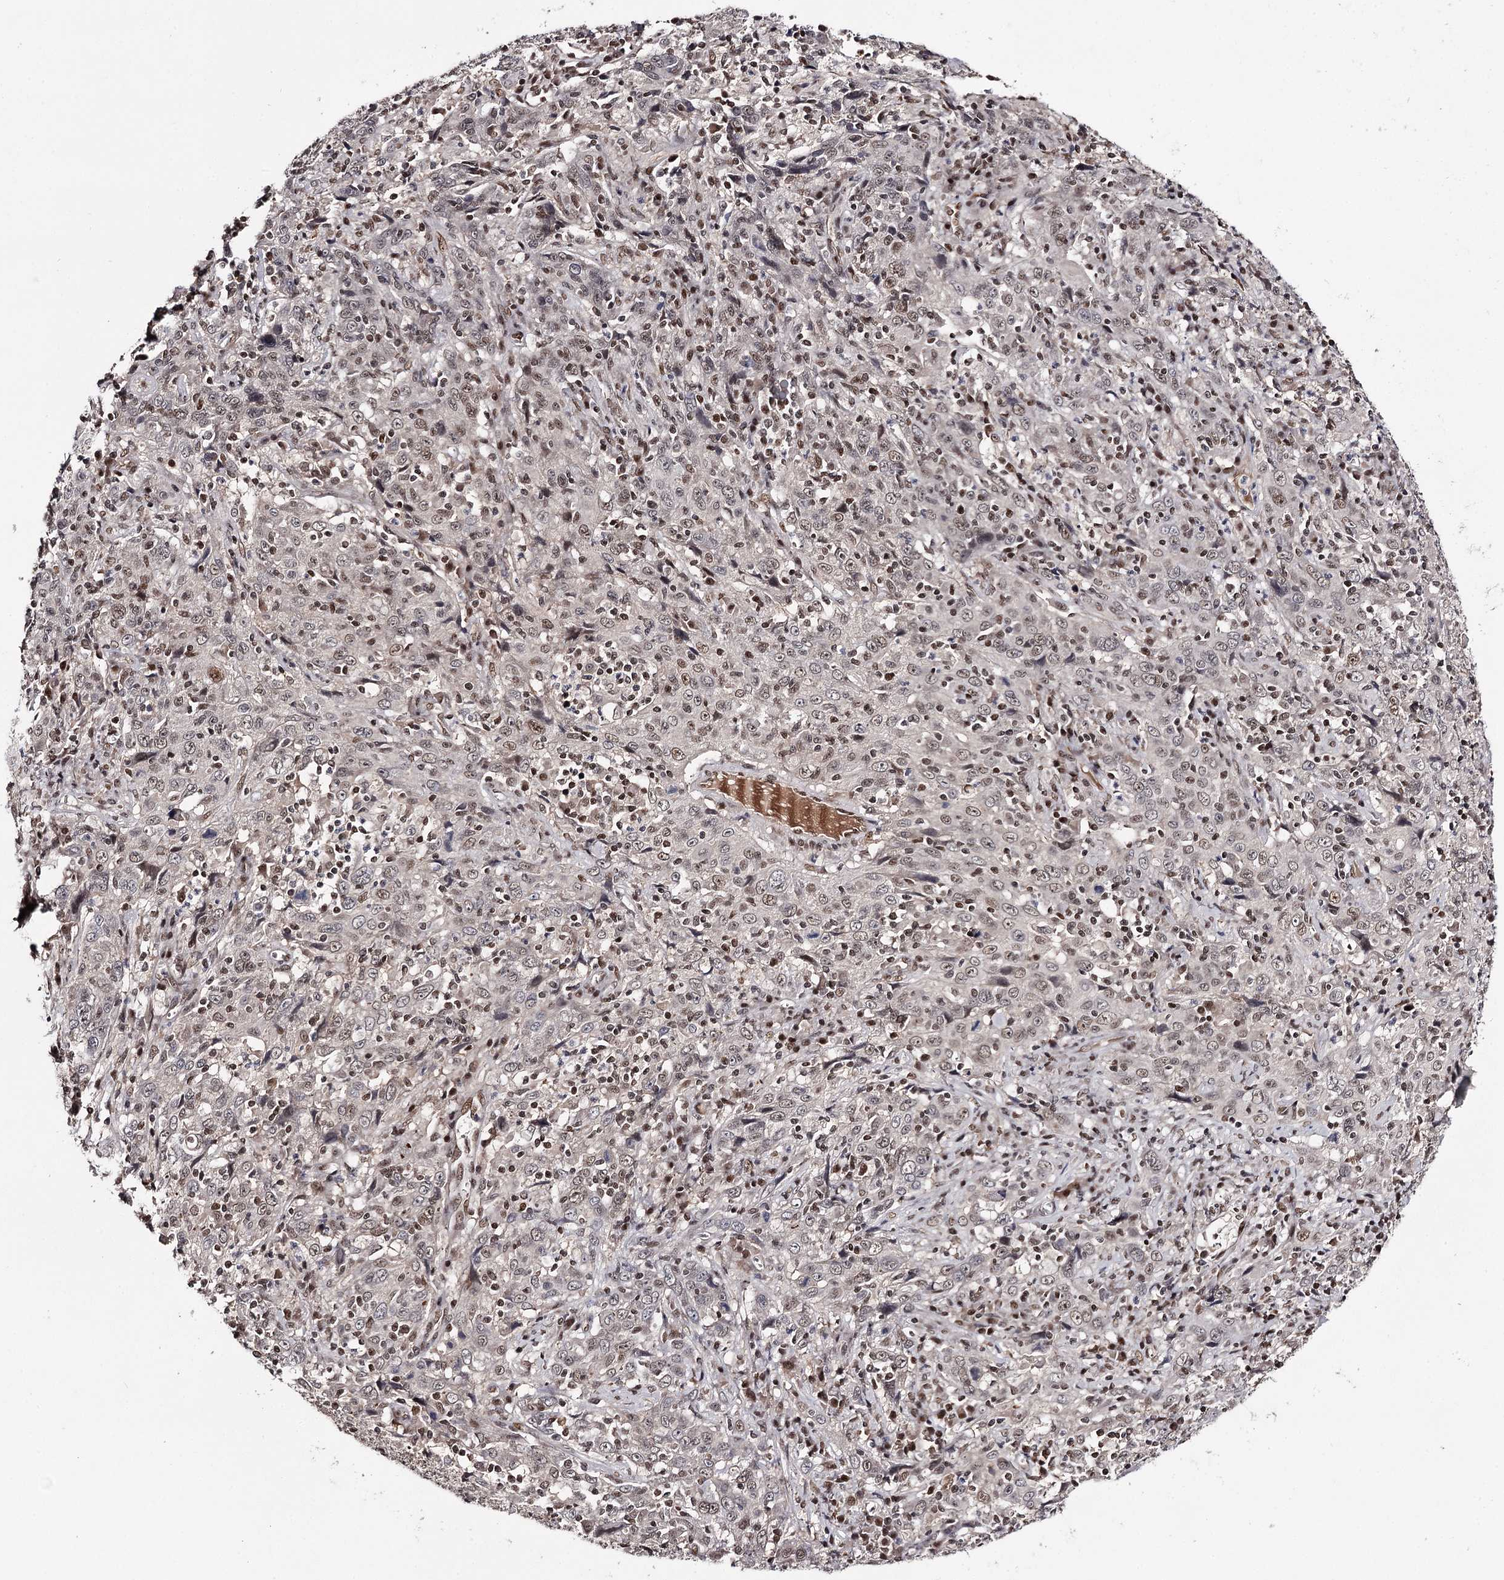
{"staining": {"intensity": "weak", "quantity": "25%-75%", "location": "nuclear"}, "tissue": "cervical cancer", "cell_type": "Tumor cells", "image_type": "cancer", "snomed": [{"axis": "morphology", "description": "Squamous cell carcinoma, NOS"}, {"axis": "topography", "description": "Cervix"}], "caption": "This photomicrograph shows cervical cancer (squamous cell carcinoma) stained with IHC to label a protein in brown. The nuclear of tumor cells show weak positivity for the protein. Nuclei are counter-stained blue.", "gene": "TTC33", "patient": {"sex": "female", "age": 46}}